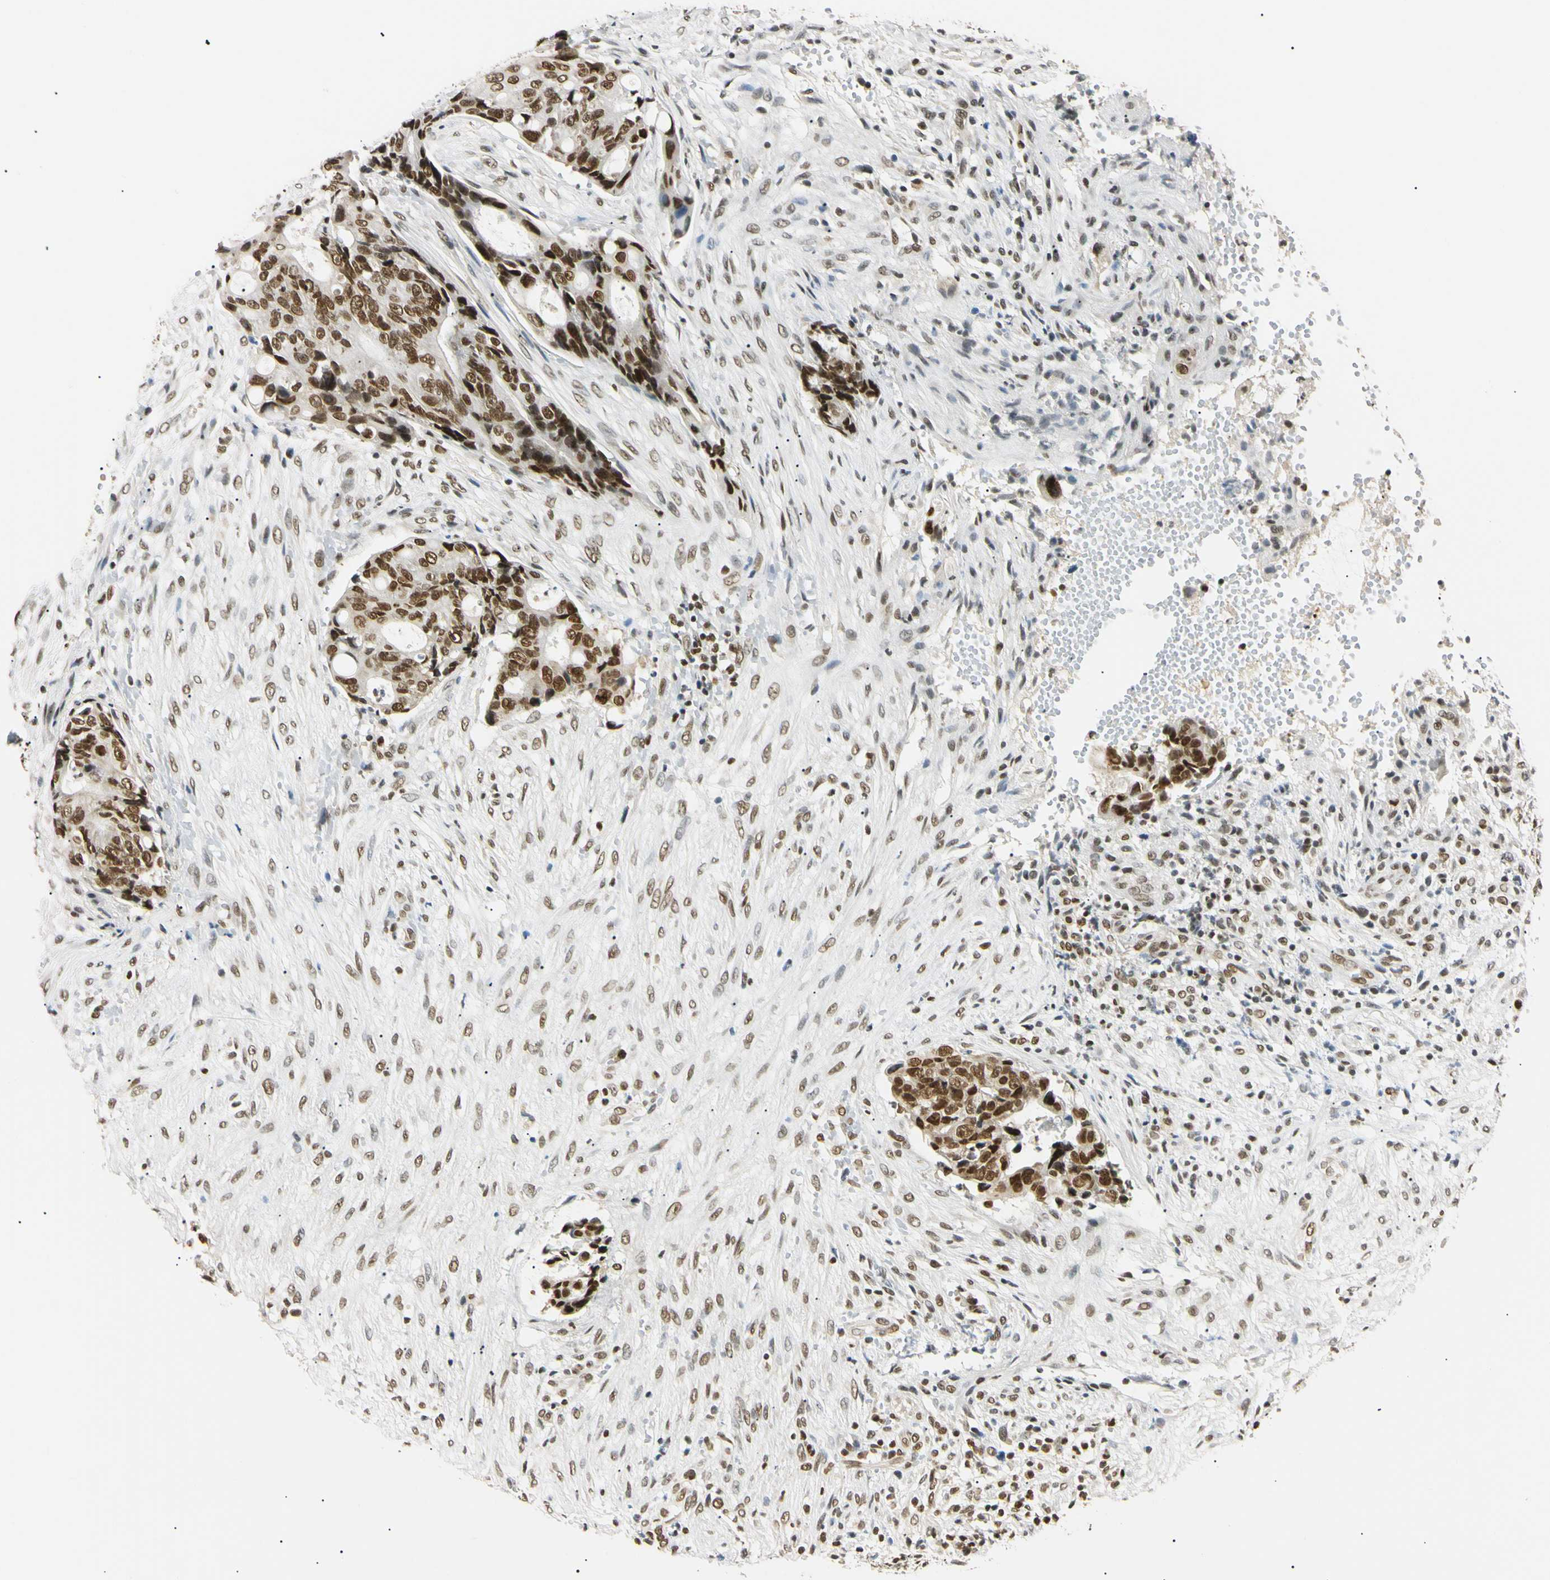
{"staining": {"intensity": "strong", "quantity": ">75%", "location": "nuclear"}, "tissue": "colorectal cancer", "cell_type": "Tumor cells", "image_type": "cancer", "snomed": [{"axis": "morphology", "description": "Adenocarcinoma, NOS"}, {"axis": "topography", "description": "Colon"}], "caption": "The micrograph displays immunohistochemical staining of adenocarcinoma (colorectal). There is strong nuclear positivity is present in about >75% of tumor cells.", "gene": "SMARCA5", "patient": {"sex": "female", "age": 57}}